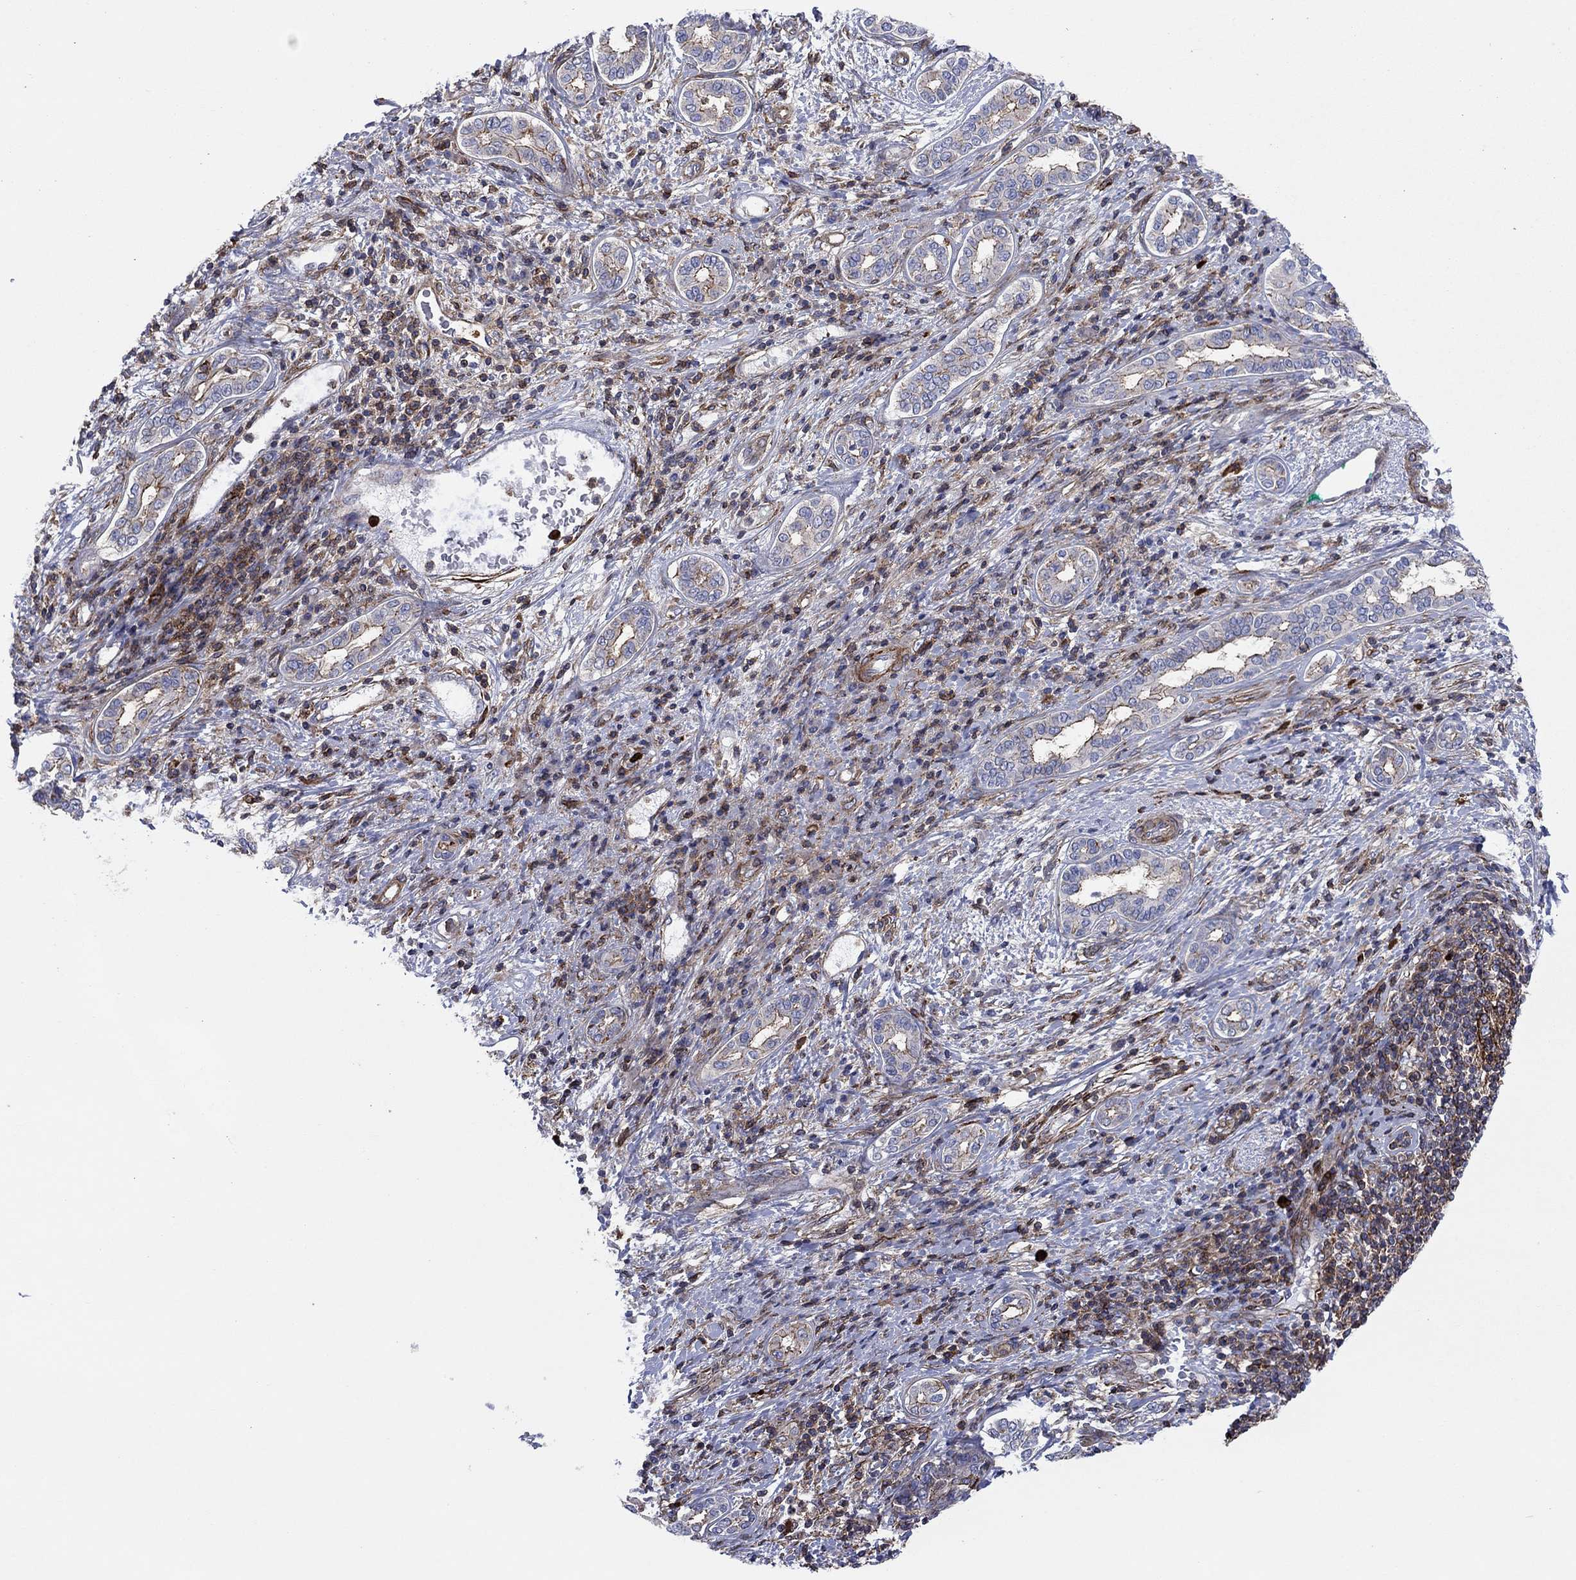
{"staining": {"intensity": "strong", "quantity": "<25%", "location": "cytoplasmic/membranous"}, "tissue": "liver cancer", "cell_type": "Tumor cells", "image_type": "cancer", "snomed": [{"axis": "morphology", "description": "Carcinoma, Hepatocellular, NOS"}, {"axis": "topography", "description": "Liver"}], "caption": "This is an image of immunohistochemistry staining of liver cancer, which shows strong staining in the cytoplasmic/membranous of tumor cells.", "gene": "PAG1", "patient": {"sex": "male", "age": 65}}